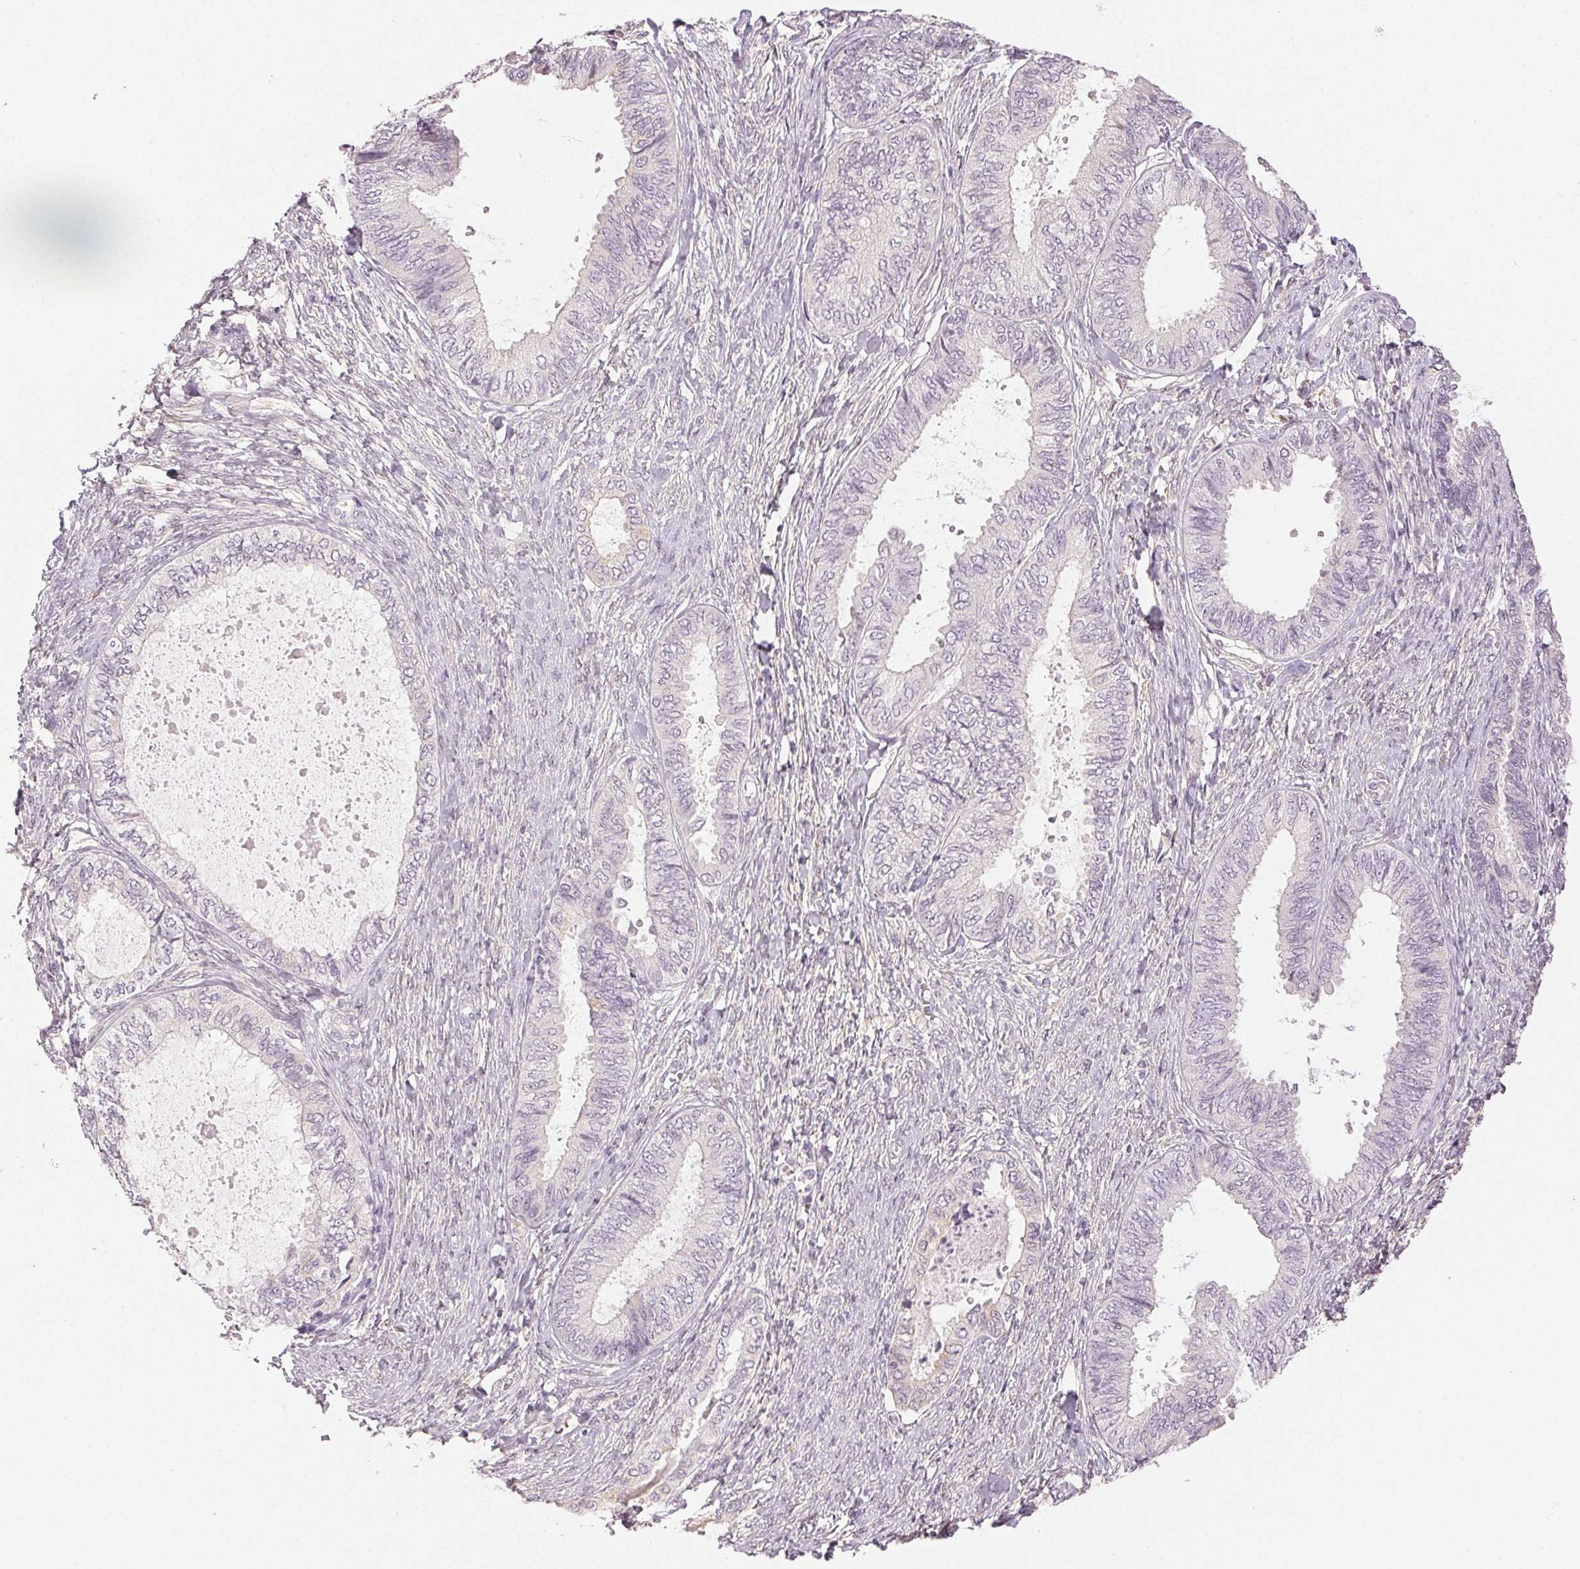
{"staining": {"intensity": "negative", "quantity": "none", "location": "none"}, "tissue": "ovarian cancer", "cell_type": "Tumor cells", "image_type": "cancer", "snomed": [{"axis": "morphology", "description": "Carcinoma, endometroid"}, {"axis": "topography", "description": "Ovary"}], "caption": "Histopathology image shows no protein staining in tumor cells of endometroid carcinoma (ovarian) tissue.", "gene": "MAP1LC3A", "patient": {"sex": "female", "age": 70}}